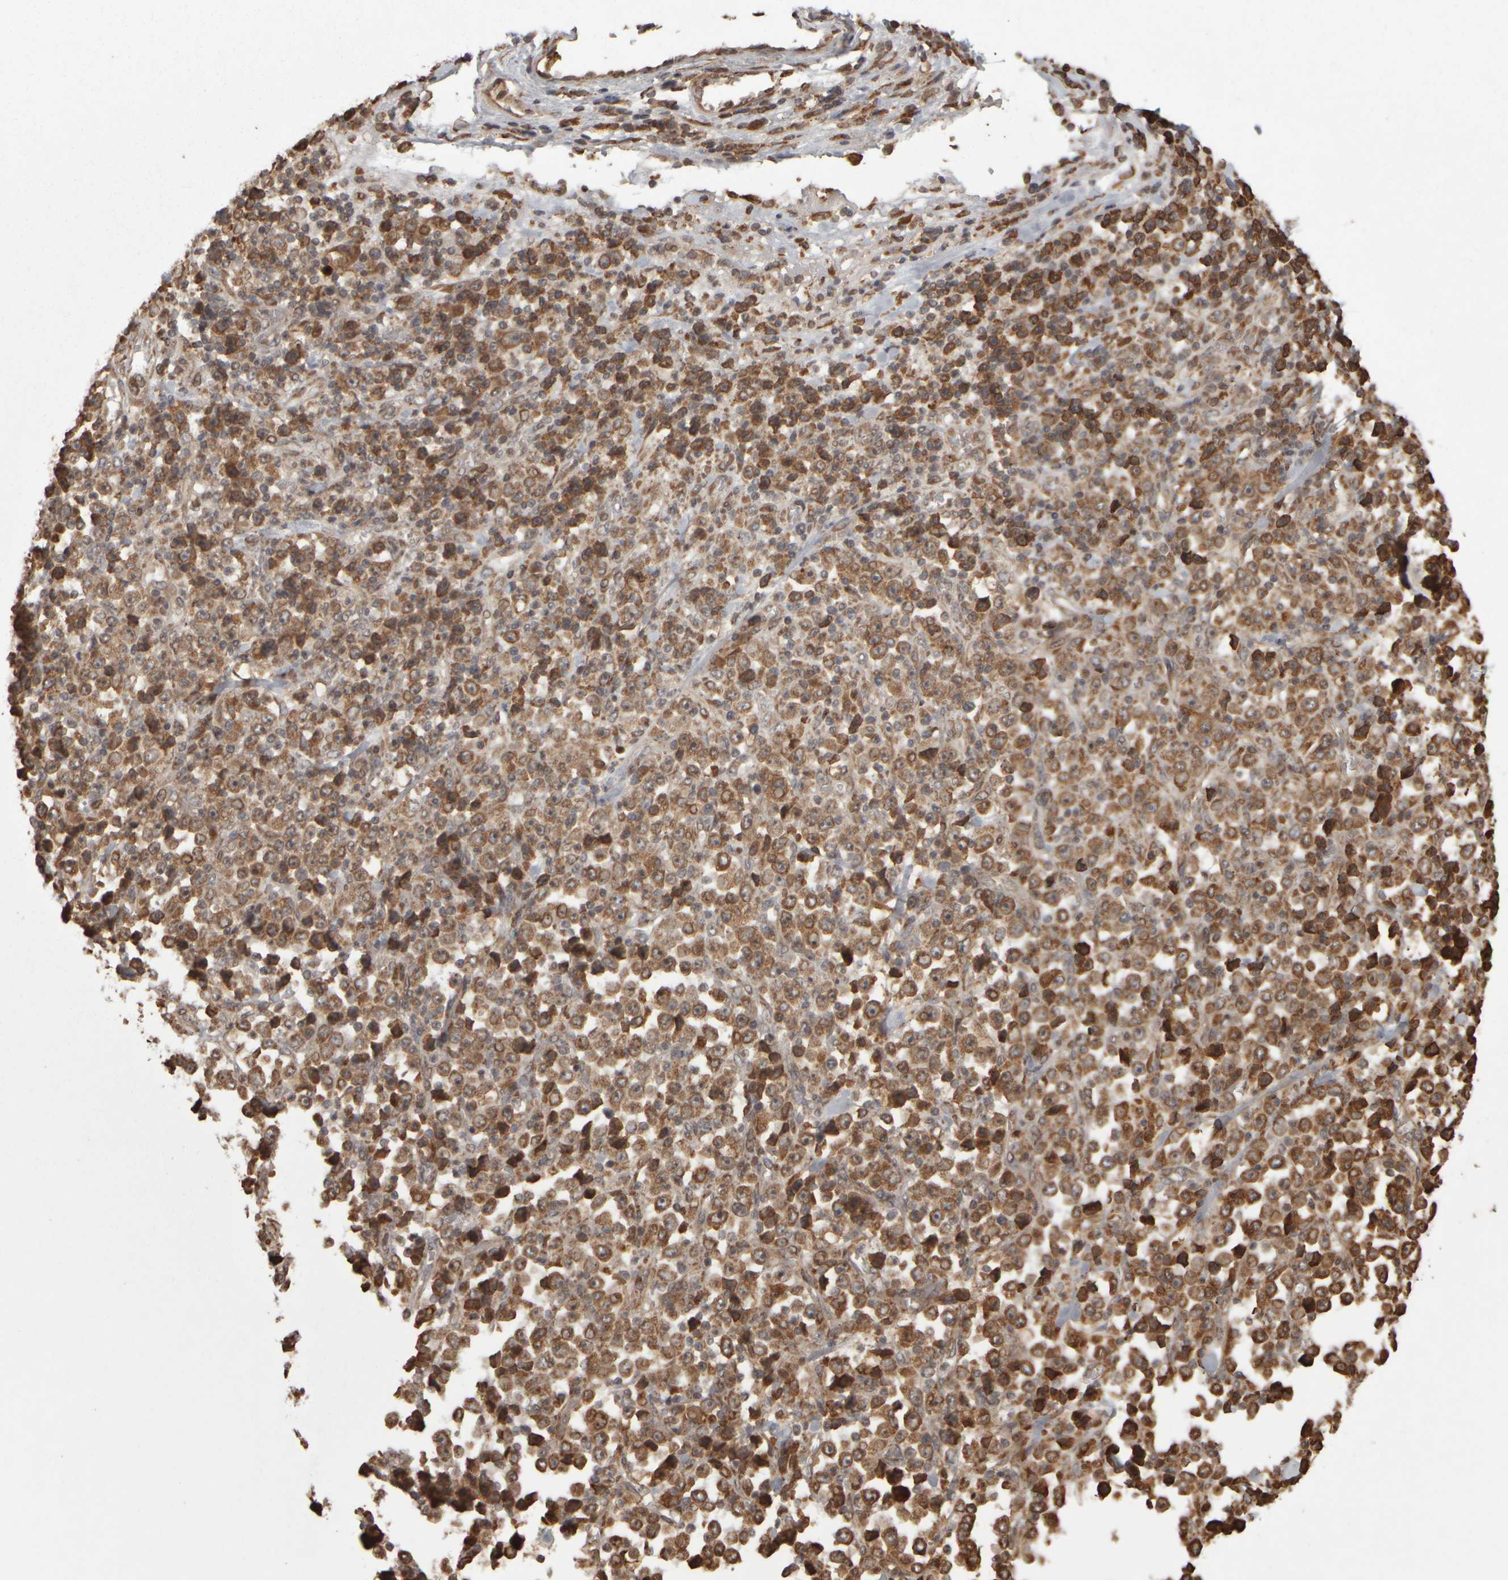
{"staining": {"intensity": "moderate", "quantity": ">75%", "location": "cytoplasmic/membranous"}, "tissue": "stomach cancer", "cell_type": "Tumor cells", "image_type": "cancer", "snomed": [{"axis": "morphology", "description": "Normal tissue, NOS"}, {"axis": "morphology", "description": "Adenocarcinoma, NOS"}, {"axis": "topography", "description": "Stomach, upper"}, {"axis": "topography", "description": "Stomach"}], "caption": "An image of human stomach cancer (adenocarcinoma) stained for a protein displays moderate cytoplasmic/membranous brown staining in tumor cells.", "gene": "AGBL3", "patient": {"sex": "male", "age": 59}}